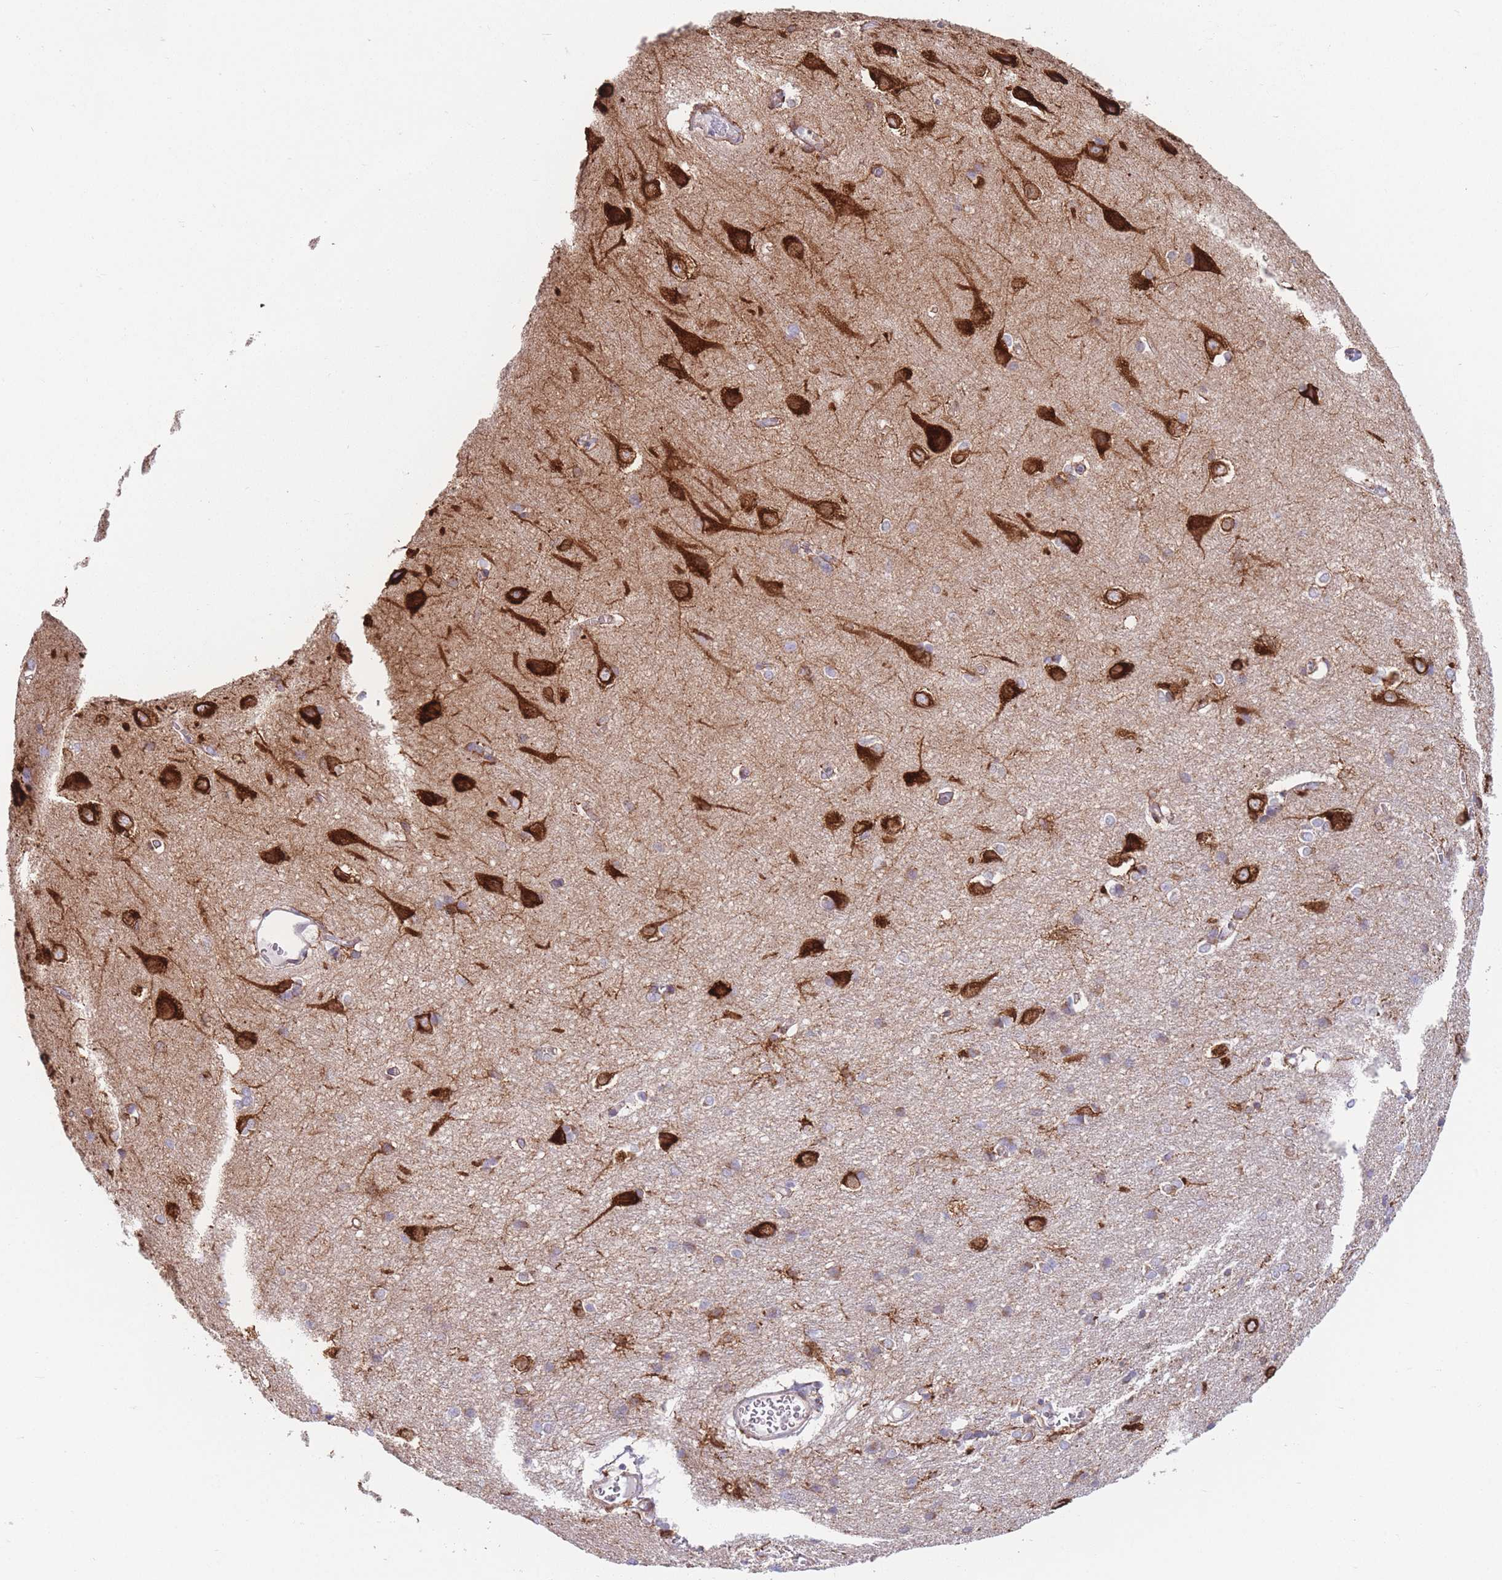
{"staining": {"intensity": "negative", "quantity": "none", "location": "none"}, "tissue": "cerebral cortex", "cell_type": "Endothelial cells", "image_type": "normal", "snomed": [{"axis": "morphology", "description": "Normal tissue, NOS"}, {"axis": "topography", "description": "Cerebral cortex"}], "caption": "Endothelial cells show no significant expression in normal cerebral cortex. (Brightfield microscopy of DAB immunohistochemistry at high magnification).", "gene": "AK9", "patient": {"sex": "male", "age": 37}}